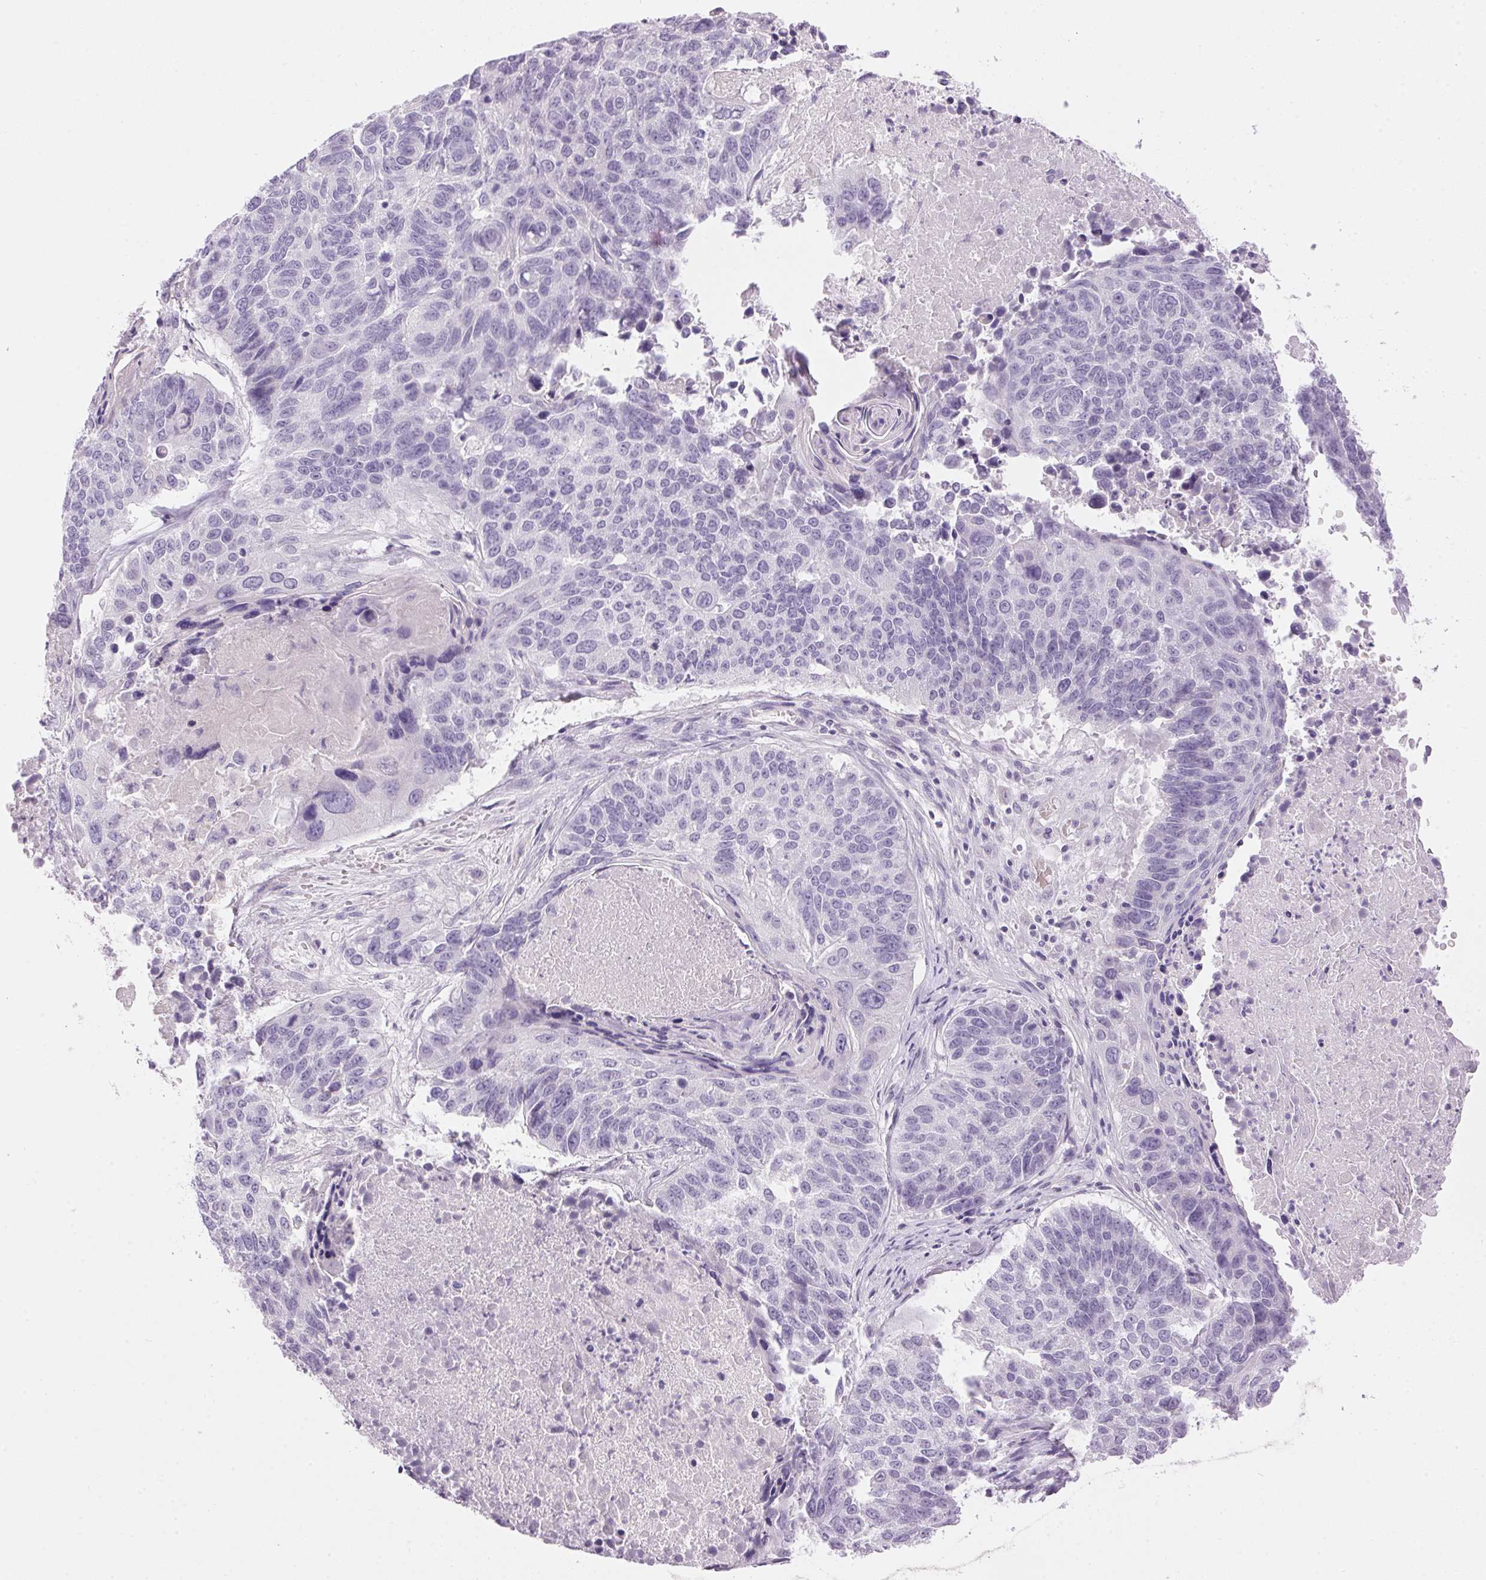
{"staining": {"intensity": "negative", "quantity": "none", "location": "none"}, "tissue": "lung cancer", "cell_type": "Tumor cells", "image_type": "cancer", "snomed": [{"axis": "morphology", "description": "Squamous cell carcinoma, NOS"}, {"axis": "topography", "description": "Lung"}], "caption": "Image shows no protein expression in tumor cells of lung squamous cell carcinoma tissue.", "gene": "HSD17B2", "patient": {"sex": "male", "age": 73}}